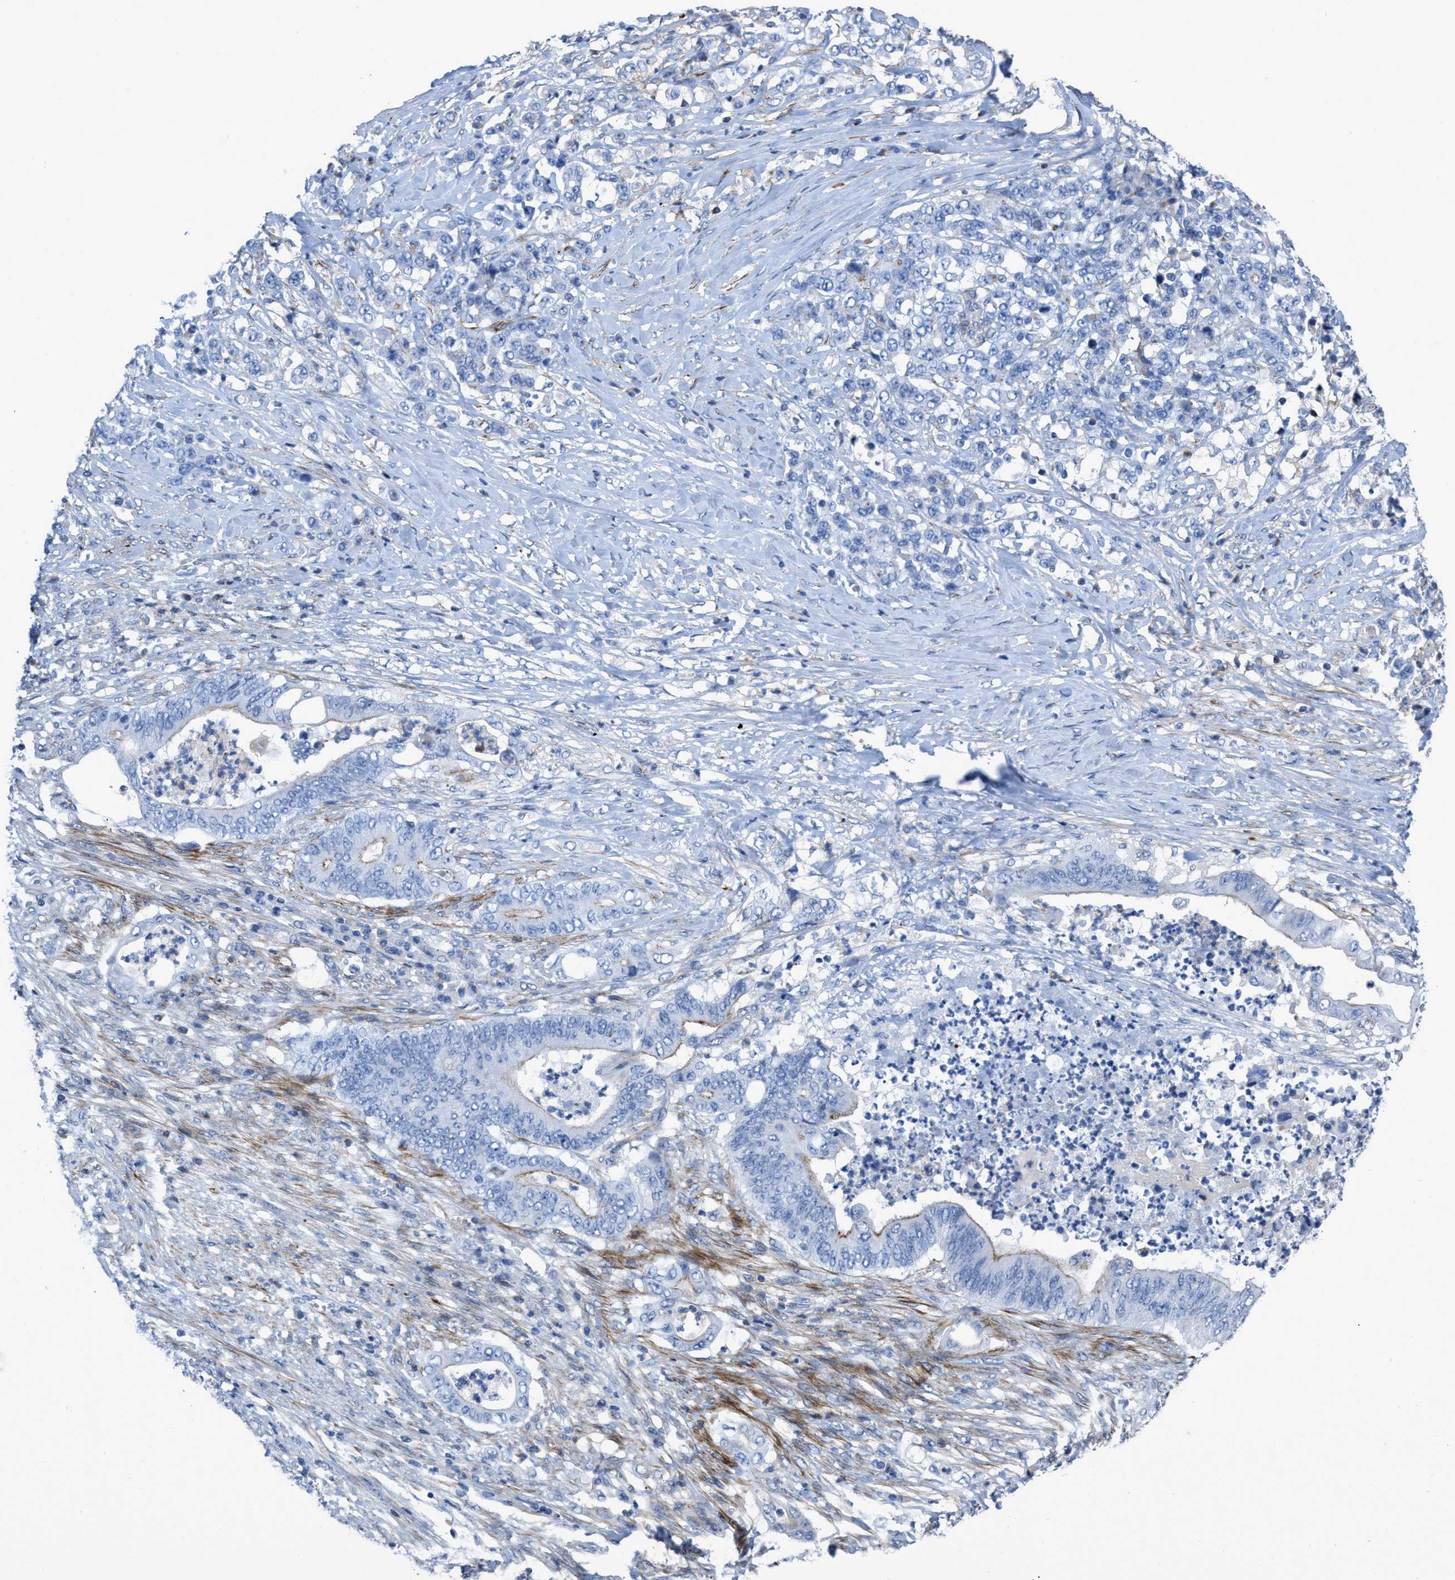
{"staining": {"intensity": "weak", "quantity": "25%-75%", "location": "cytoplasmic/membranous"}, "tissue": "stomach cancer", "cell_type": "Tumor cells", "image_type": "cancer", "snomed": [{"axis": "morphology", "description": "Adenocarcinoma, NOS"}, {"axis": "topography", "description": "Stomach"}], "caption": "This is a histology image of immunohistochemistry staining of stomach adenocarcinoma, which shows weak expression in the cytoplasmic/membranous of tumor cells.", "gene": "PRMT2", "patient": {"sex": "female", "age": 73}}